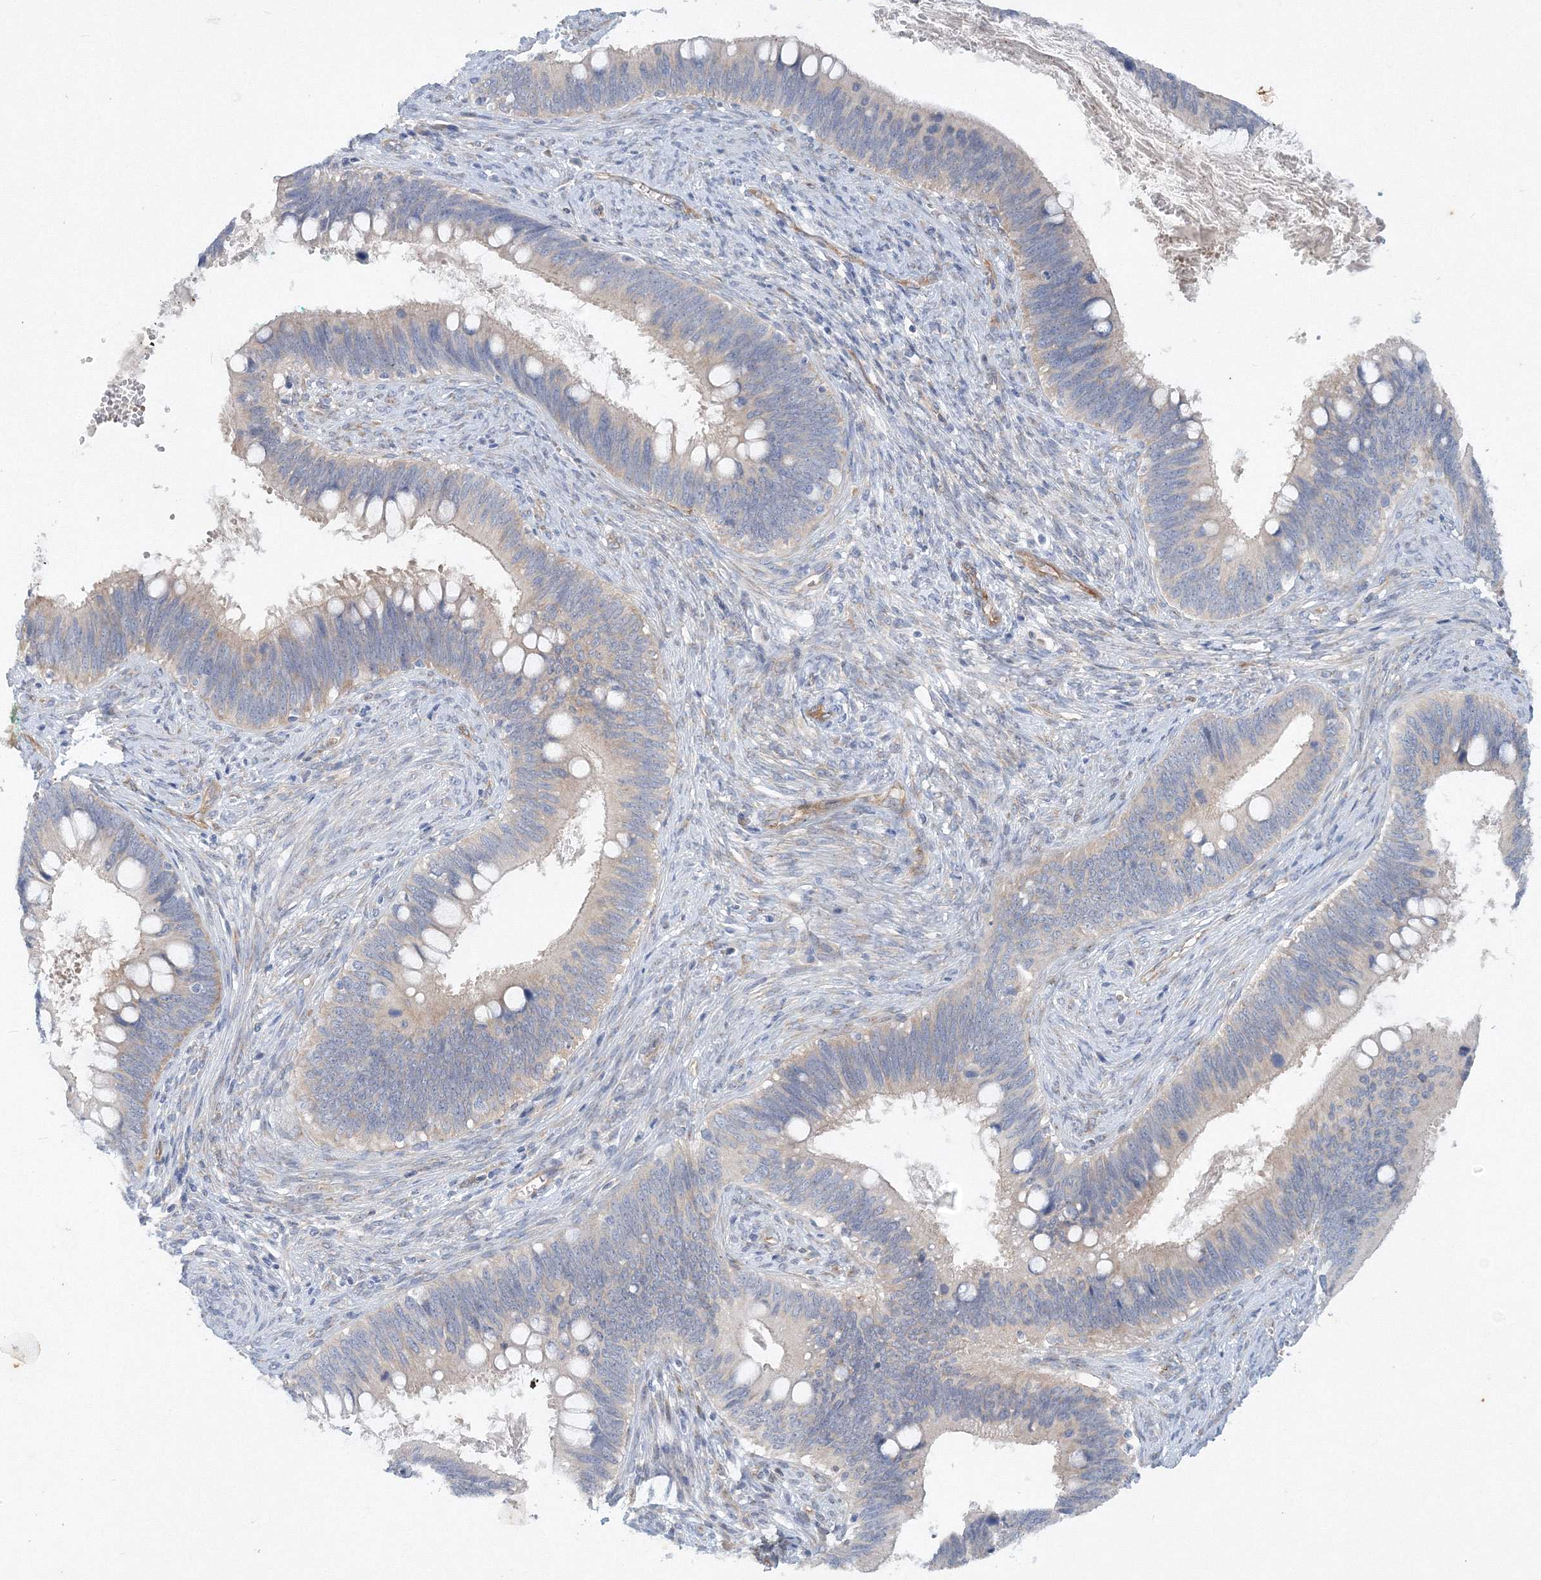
{"staining": {"intensity": "negative", "quantity": "none", "location": "none"}, "tissue": "cervical cancer", "cell_type": "Tumor cells", "image_type": "cancer", "snomed": [{"axis": "morphology", "description": "Adenocarcinoma, NOS"}, {"axis": "topography", "description": "Cervix"}], "caption": "Human cervical adenocarcinoma stained for a protein using immunohistochemistry shows no staining in tumor cells.", "gene": "TANC1", "patient": {"sex": "female", "age": 42}}